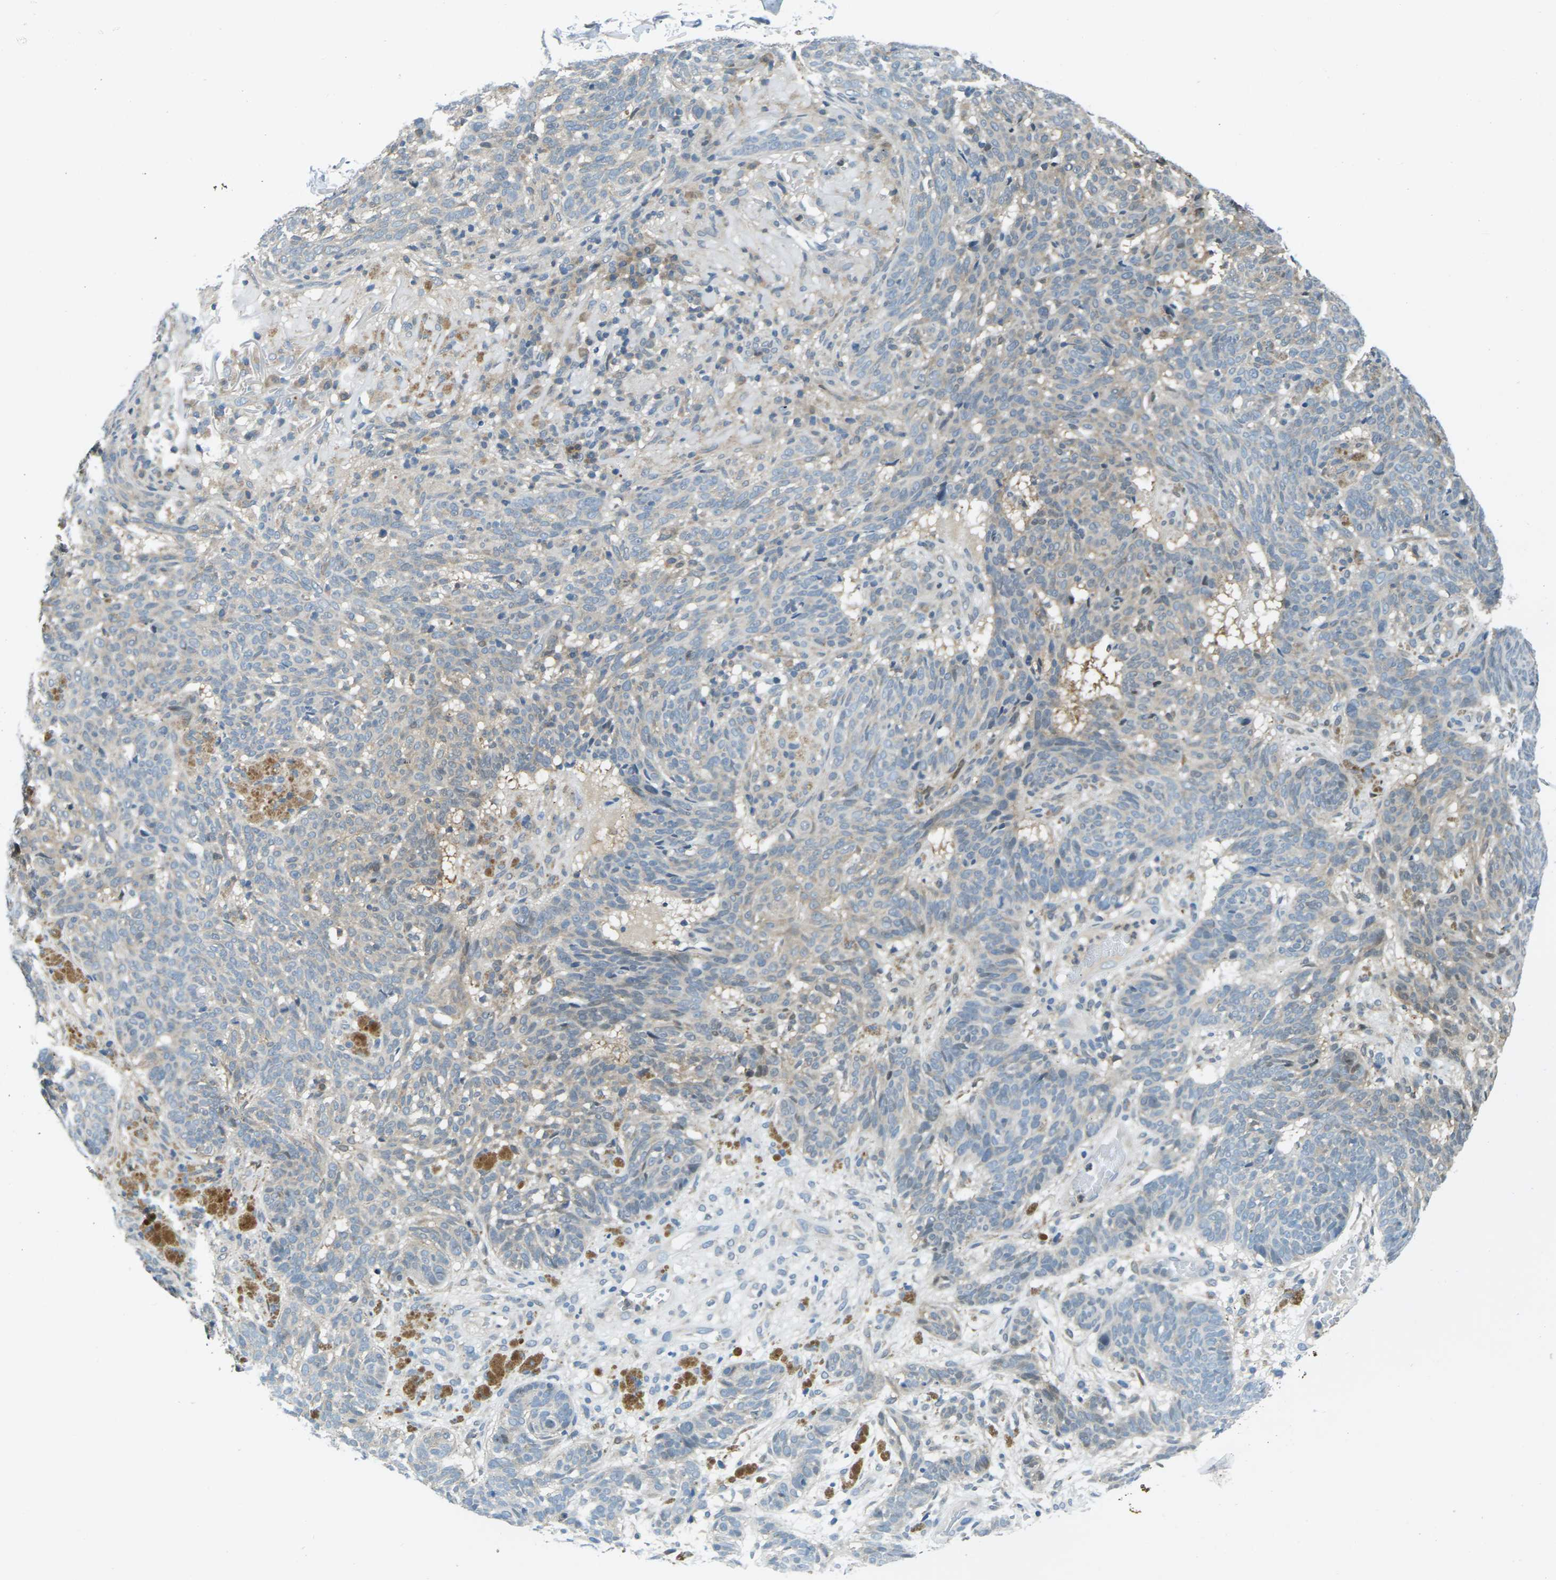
{"staining": {"intensity": "weak", "quantity": "25%-75%", "location": "cytoplasmic/membranous"}, "tissue": "skin cancer", "cell_type": "Tumor cells", "image_type": "cancer", "snomed": [{"axis": "morphology", "description": "Basal cell carcinoma"}, {"axis": "topography", "description": "Skin"}], "caption": "Immunohistochemistry (IHC) staining of basal cell carcinoma (skin), which reveals low levels of weak cytoplasmic/membranous expression in about 25%-75% of tumor cells indicating weak cytoplasmic/membranous protein positivity. The staining was performed using DAB (3,3'-diaminobenzidine) (brown) for protein detection and nuclei were counterstained in hematoxylin (blue).", "gene": "NANOS2", "patient": {"sex": "male", "age": 85}}